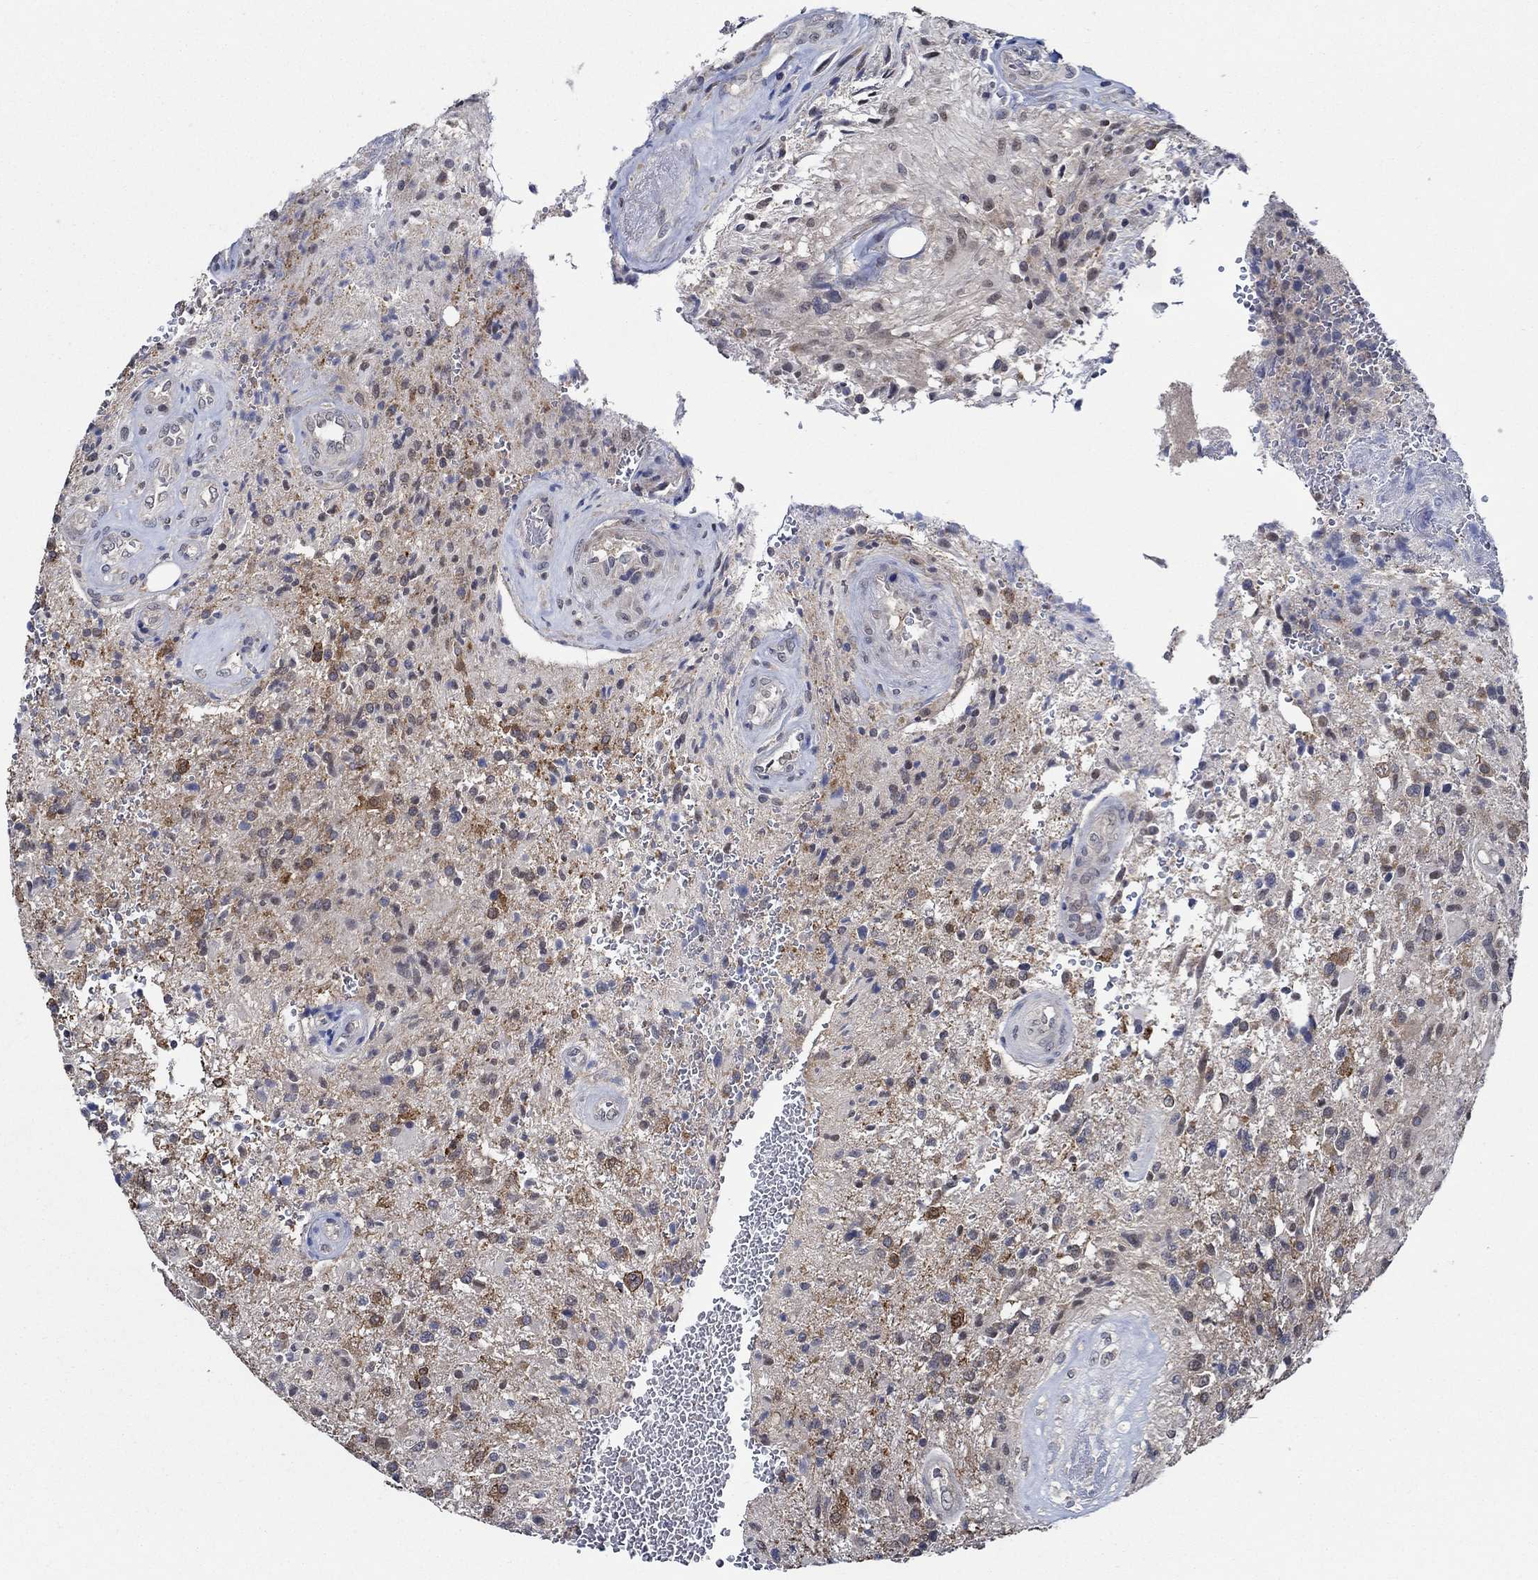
{"staining": {"intensity": "negative", "quantity": "none", "location": "none"}, "tissue": "glioma", "cell_type": "Tumor cells", "image_type": "cancer", "snomed": [{"axis": "morphology", "description": "Glioma, malignant, High grade"}, {"axis": "topography", "description": "Brain"}], "caption": "This is a image of immunohistochemistry staining of glioma, which shows no positivity in tumor cells.", "gene": "DACT1", "patient": {"sex": "male", "age": 56}}